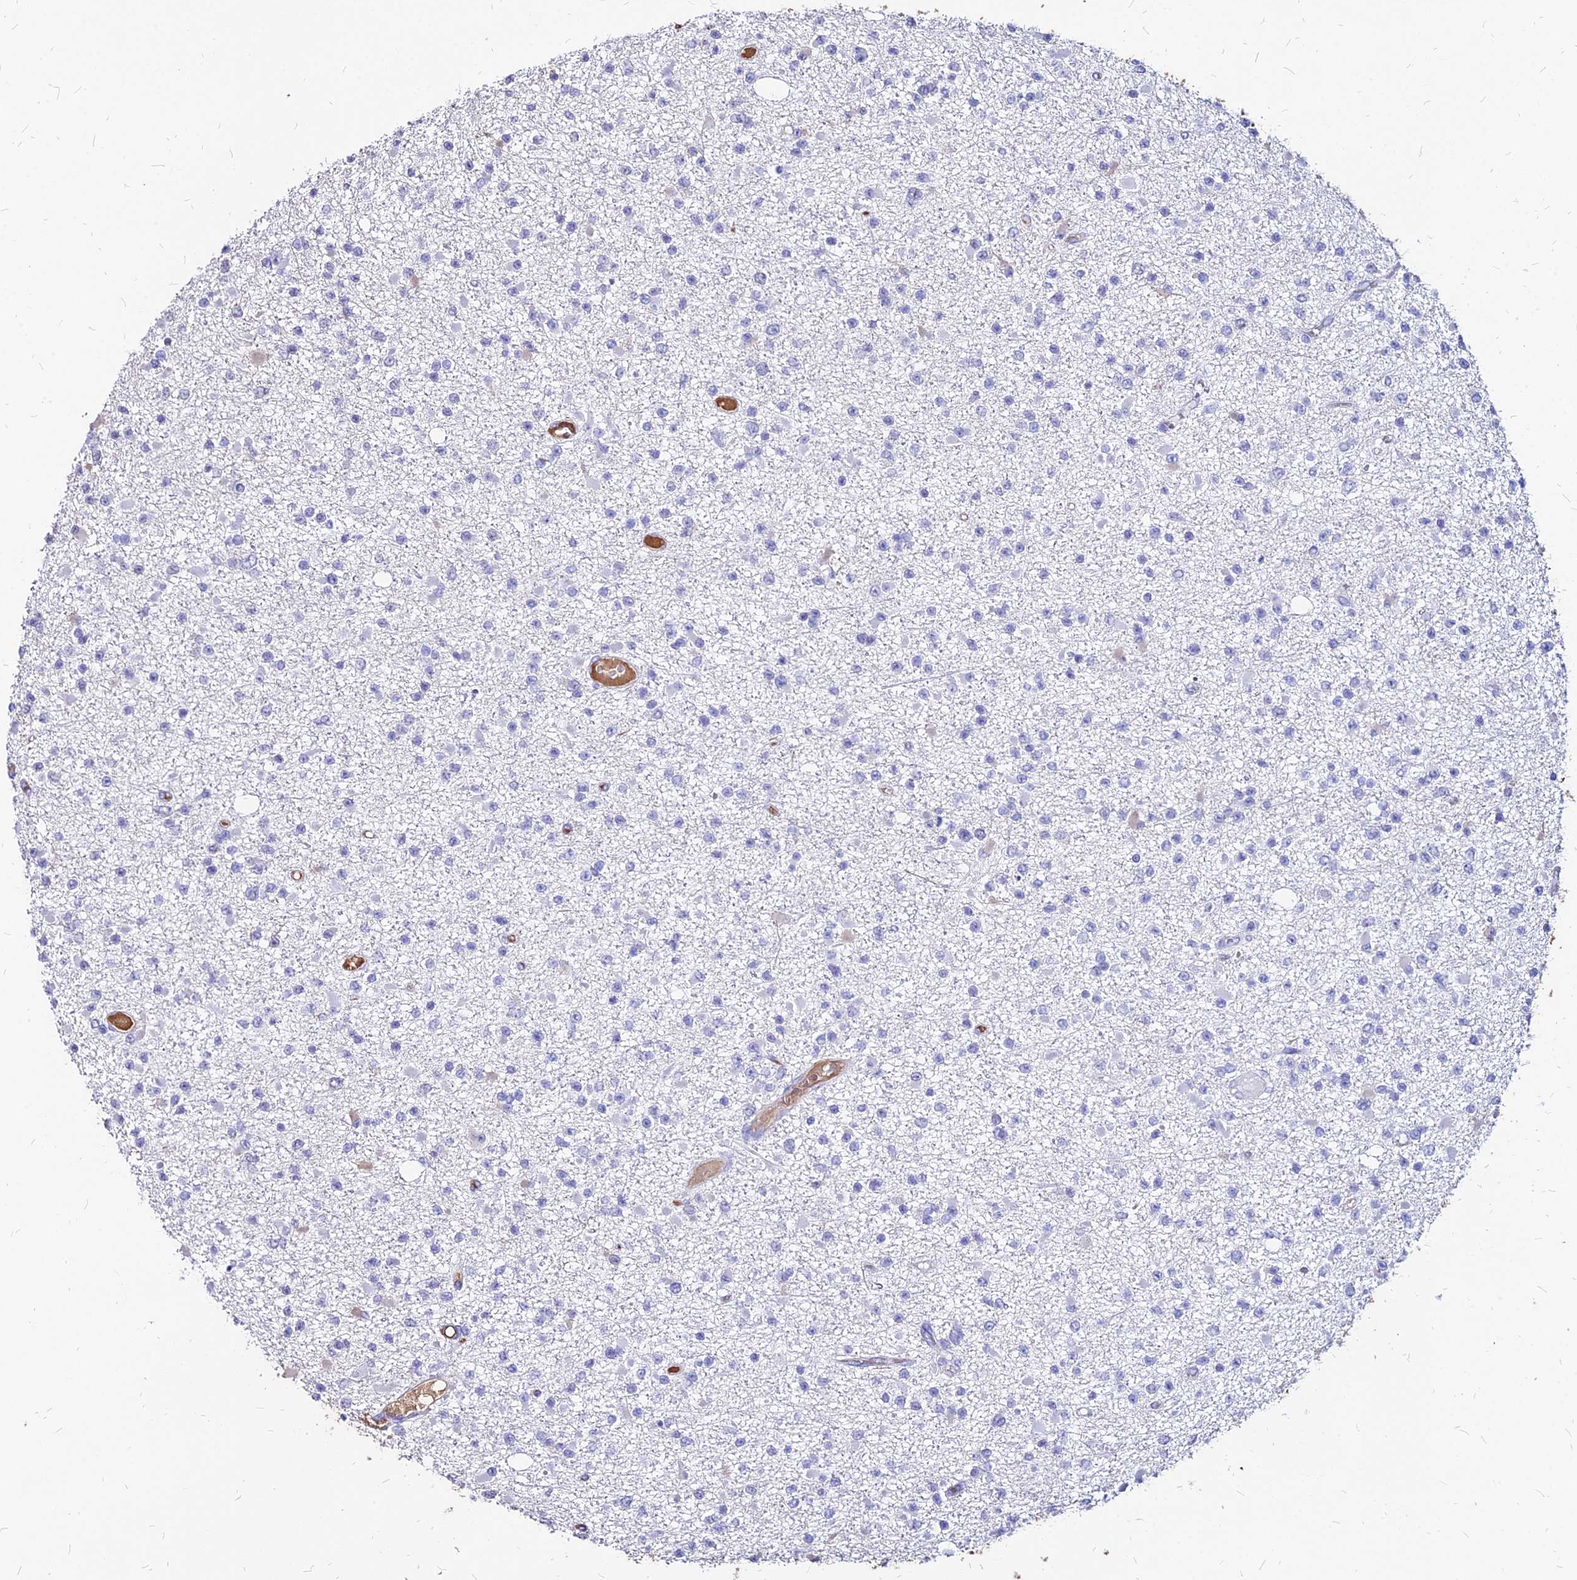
{"staining": {"intensity": "negative", "quantity": "none", "location": "none"}, "tissue": "glioma", "cell_type": "Tumor cells", "image_type": "cancer", "snomed": [{"axis": "morphology", "description": "Glioma, malignant, Low grade"}, {"axis": "topography", "description": "Brain"}], "caption": "Tumor cells show no significant protein positivity in glioma. (DAB IHC visualized using brightfield microscopy, high magnification).", "gene": "NME5", "patient": {"sex": "female", "age": 22}}